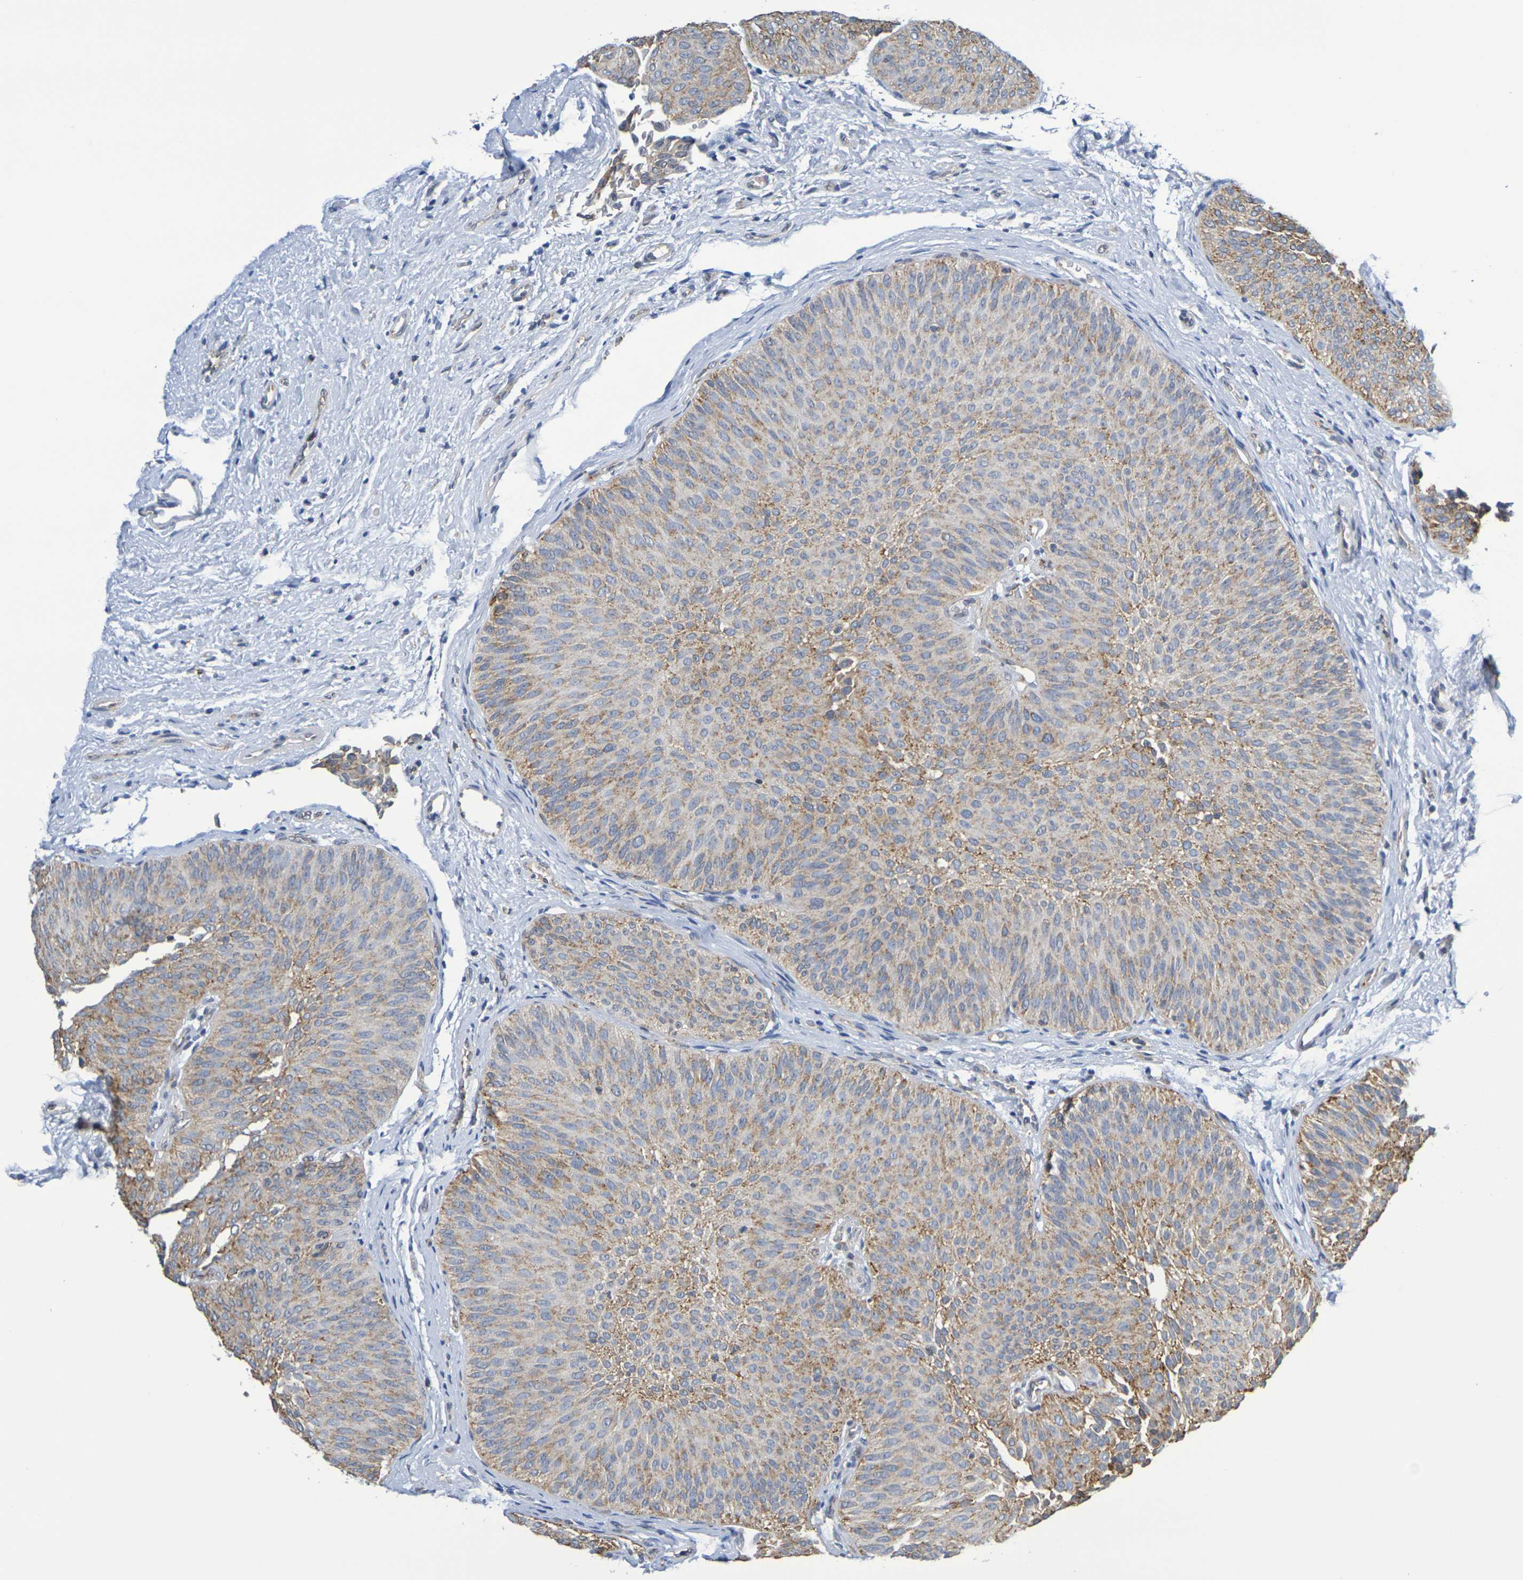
{"staining": {"intensity": "moderate", "quantity": ">75%", "location": "cytoplasmic/membranous"}, "tissue": "urothelial cancer", "cell_type": "Tumor cells", "image_type": "cancer", "snomed": [{"axis": "morphology", "description": "Urothelial carcinoma, Low grade"}, {"axis": "topography", "description": "Urinary bladder"}], "caption": "IHC staining of low-grade urothelial carcinoma, which shows medium levels of moderate cytoplasmic/membranous positivity in approximately >75% of tumor cells indicating moderate cytoplasmic/membranous protein staining. The staining was performed using DAB (3,3'-diaminobenzidine) (brown) for protein detection and nuclei were counterstained in hematoxylin (blue).", "gene": "CHRNB1", "patient": {"sex": "female", "age": 60}}